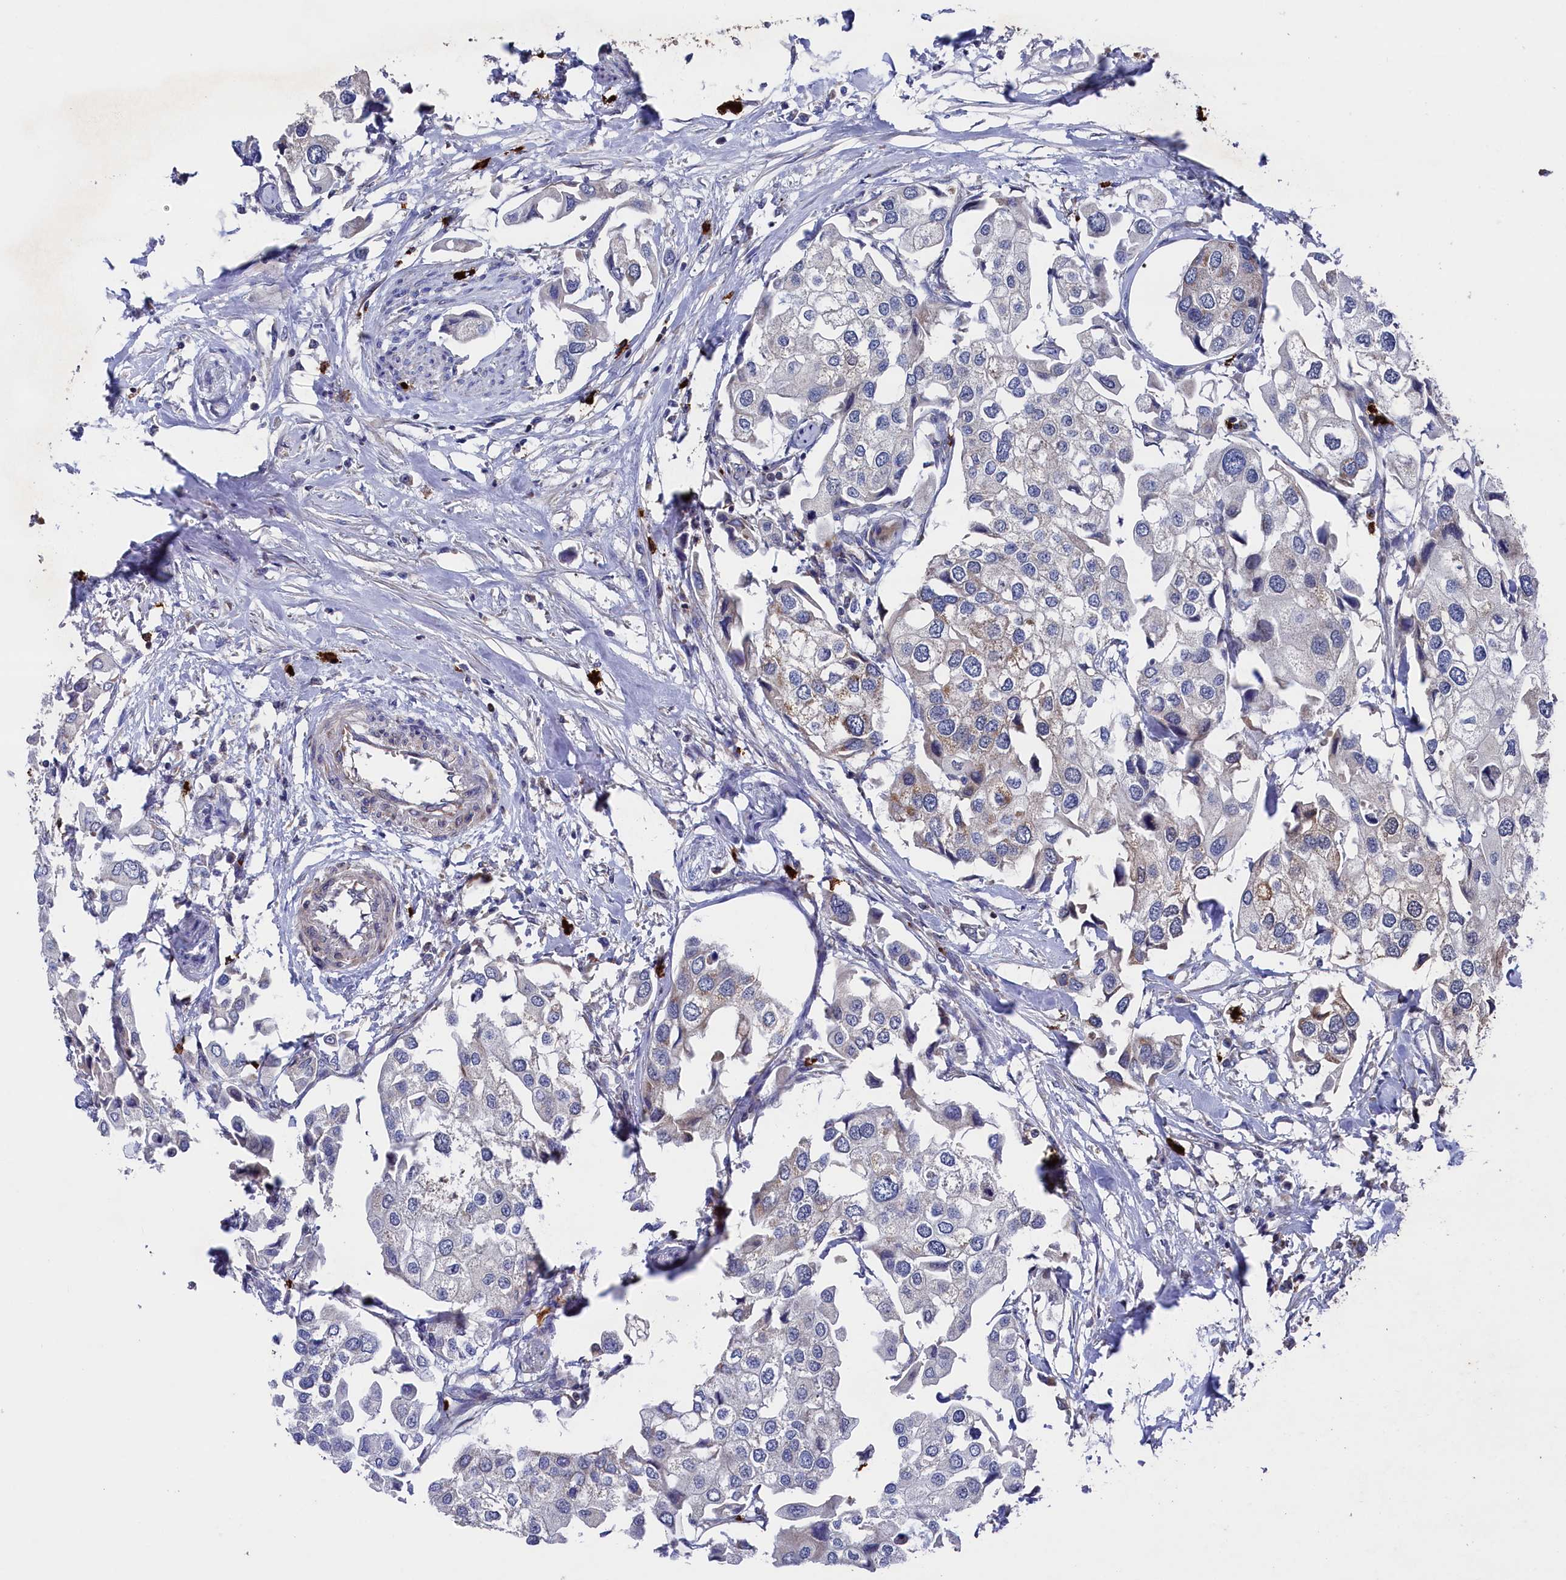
{"staining": {"intensity": "weak", "quantity": "<25%", "location": "cytoplasmic/membranous"}, "tissue": "urothelial cancer", "cell_type": "Tumor cells", "image_type": "cancer", "snomed": [{"axis": "morphology", "description": "Urothelial carcinoma, High grade"}, {"axis": "topography", "description": "Urinary bladder"}], "caption": "This histopathology image is of urothelial cancer stained with IHC to label a protein in brown with the nuclei are counter-stained blue. There is no staining in tumor cells.", "gene": "CHCHD1", "patient": {"sex": "male", "age": 64}}